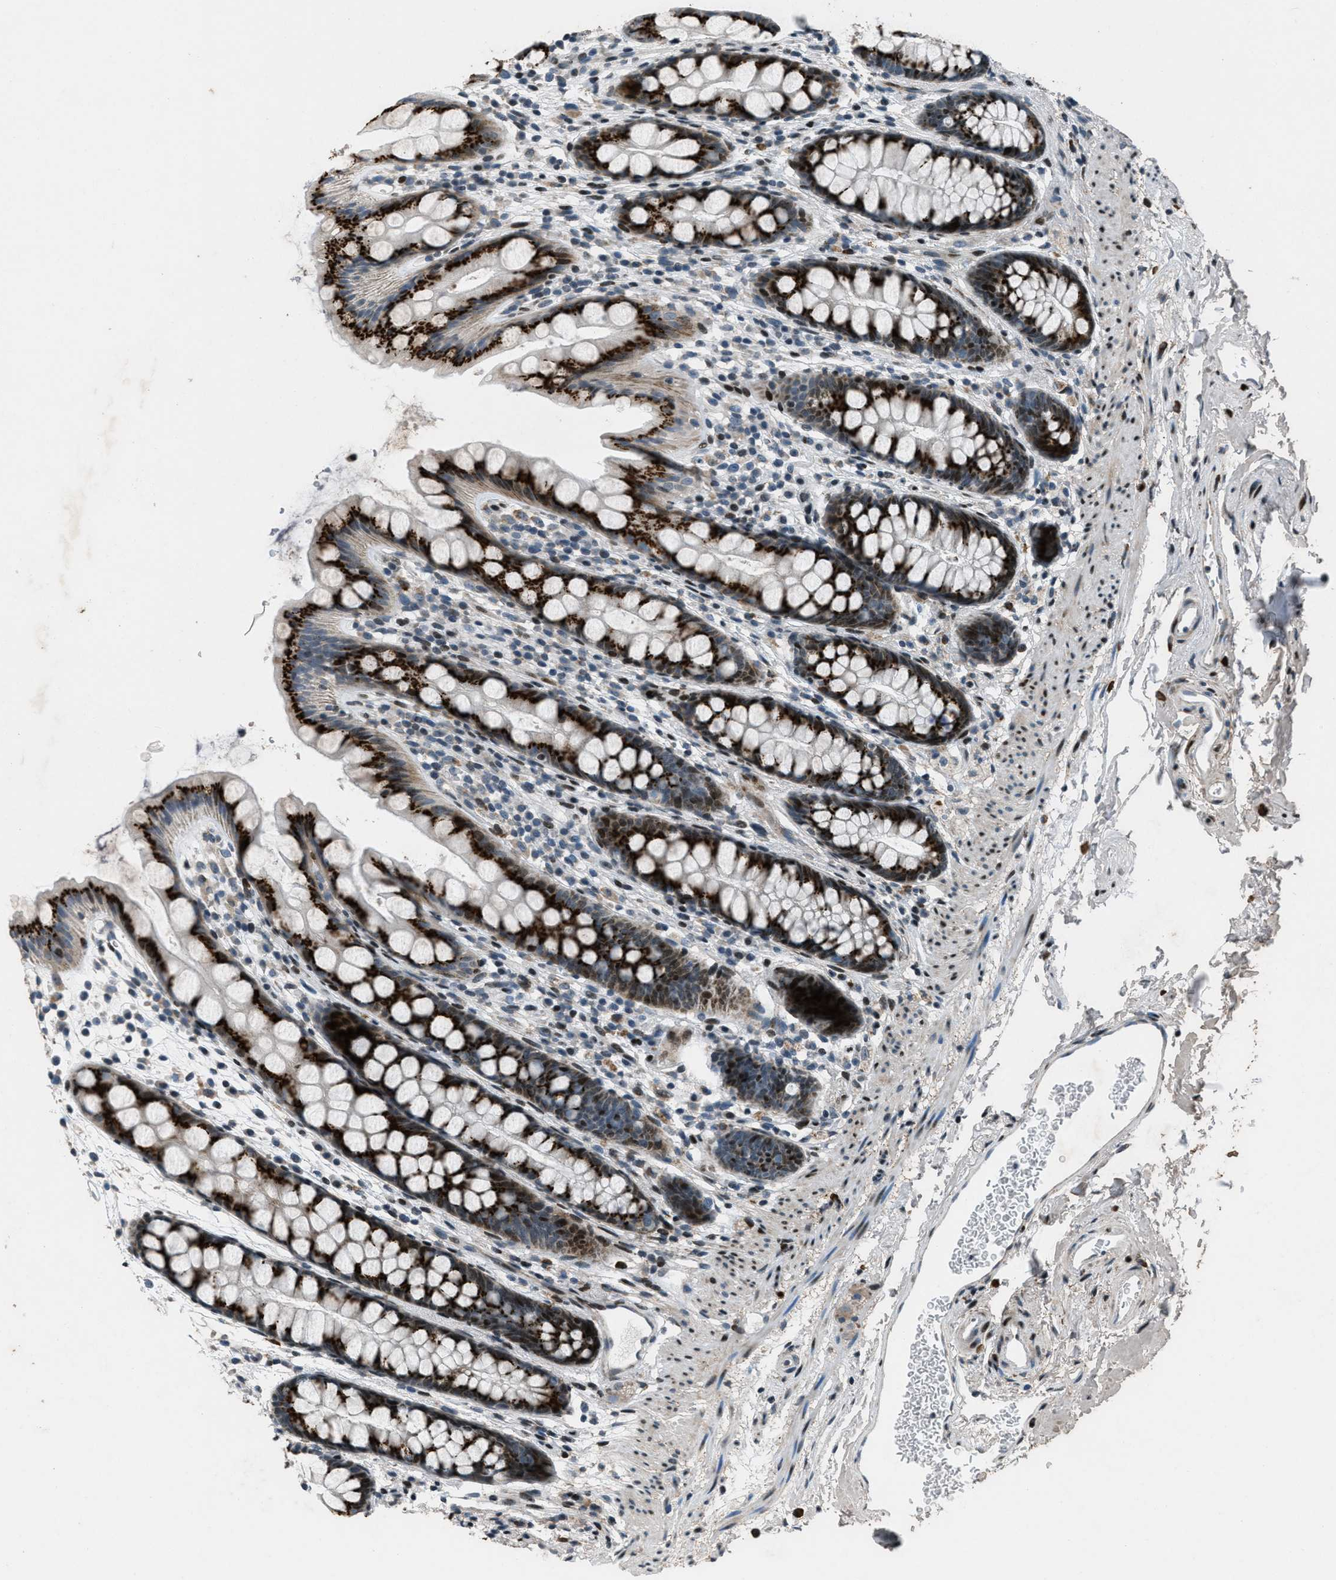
{"staining": {"intensity": "strong", "quantity": ">75%", "location": "cytoplasmic/membranous"}, "tissue": "rectum", "cell_type": "Glandular cells", "image_type": "normal", "snomed": [{"axis": "morphology", "description": "Normal tissue, NOS"}, {"axis": "topography", "description": "Rectum"}], "caption": "Immunohistochemical staining of normal rectum displays >75% levels of strong cytoplasmic/membranous protein positivity in approximately >75% of glandular cells.", "gene": "GPC6", "patient": {"sex": "female", "age": 65}}